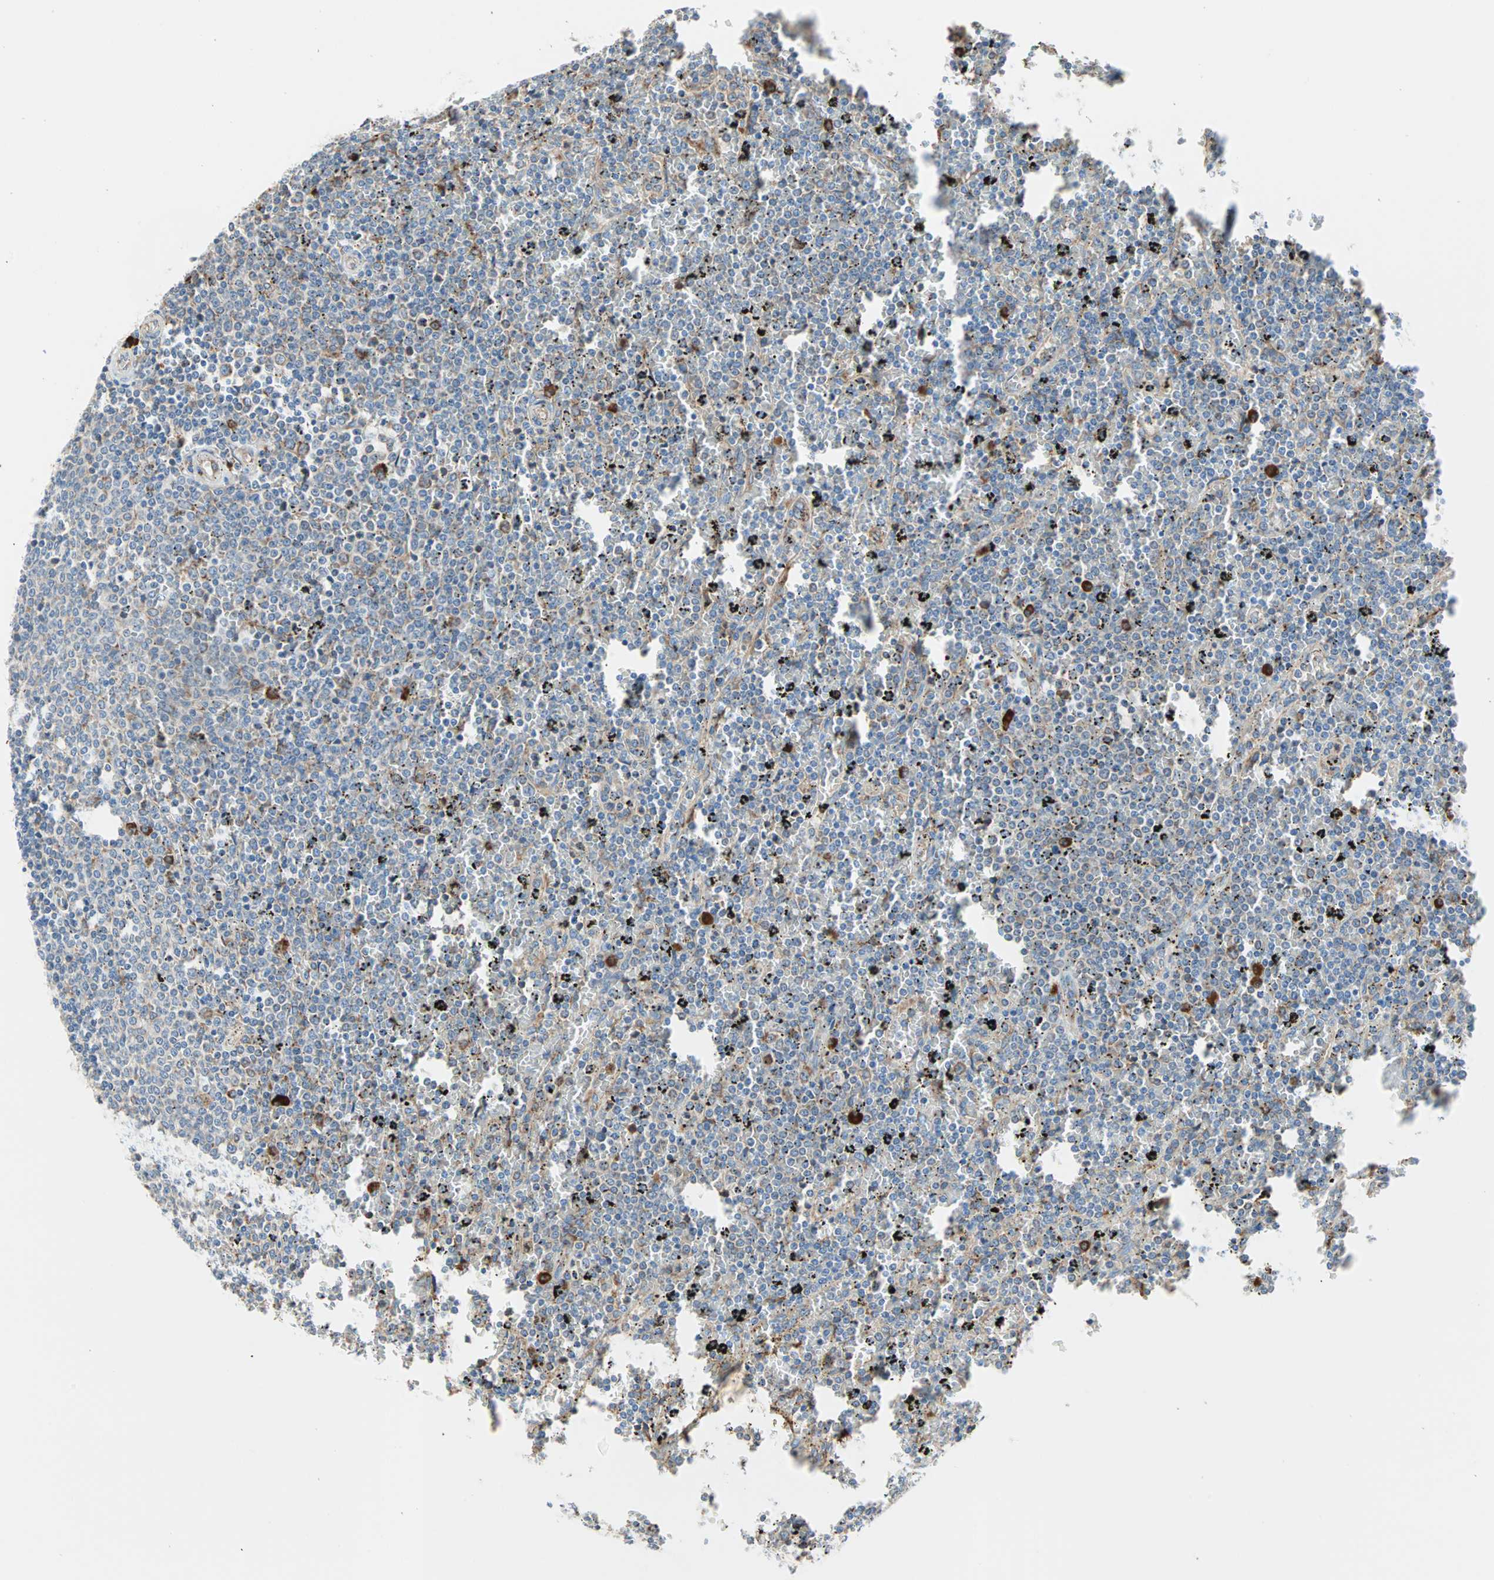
{"staining": {"intensity": "weak", "quantity": "25%-75%", "location": "cytoplasmic/membranous"}, "tissue": "lymphoma", "cell_type": "Tumor cells", "image_type": "cancer", "snomed": [{"axis": "morphology", "description": "Malignant lymphoma, non-Hodgkin's type, Low grade"}, {"axis": "topography", "description": "Spleen"}], "caption": "Lymphoma stained for a protein displays weak cytoplasmic/membranous positivity in tumor cells.", "gene": "PLCXD1", "patient": {"sex": "female", "age": 77}}